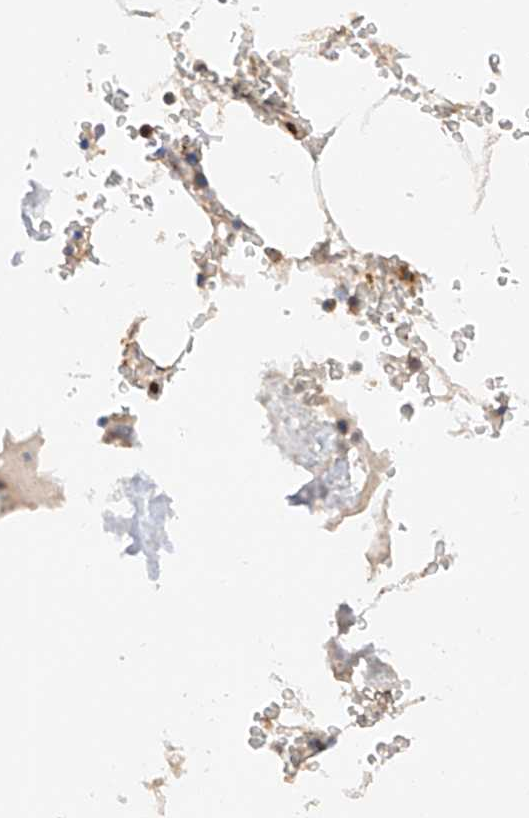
{"staining": {"intensity": "moderate", "quantity": "25%-75%", "location": "cytoplasmic/membranous"}, "tissue": "bone marrow", "cell_type": "Hematopoietic cells", "image_type": "normal", "snomed": [{"axis": "morphology", "description": "Normal tissue, NOS"}, {"axis": "topography", "description": "Bone marrow"}], "caption": "Unremarkable bone marrow reveals moderate cytoplasmic/membranous positivity in approximately 25%-75% of hematopoietic cells, visualized by immunohistochemistry. (DAB = brown stain, brightfield microscopy at high magnification).", "gene": "MFN2", "patient": {"sex": "male", "age": 70}}